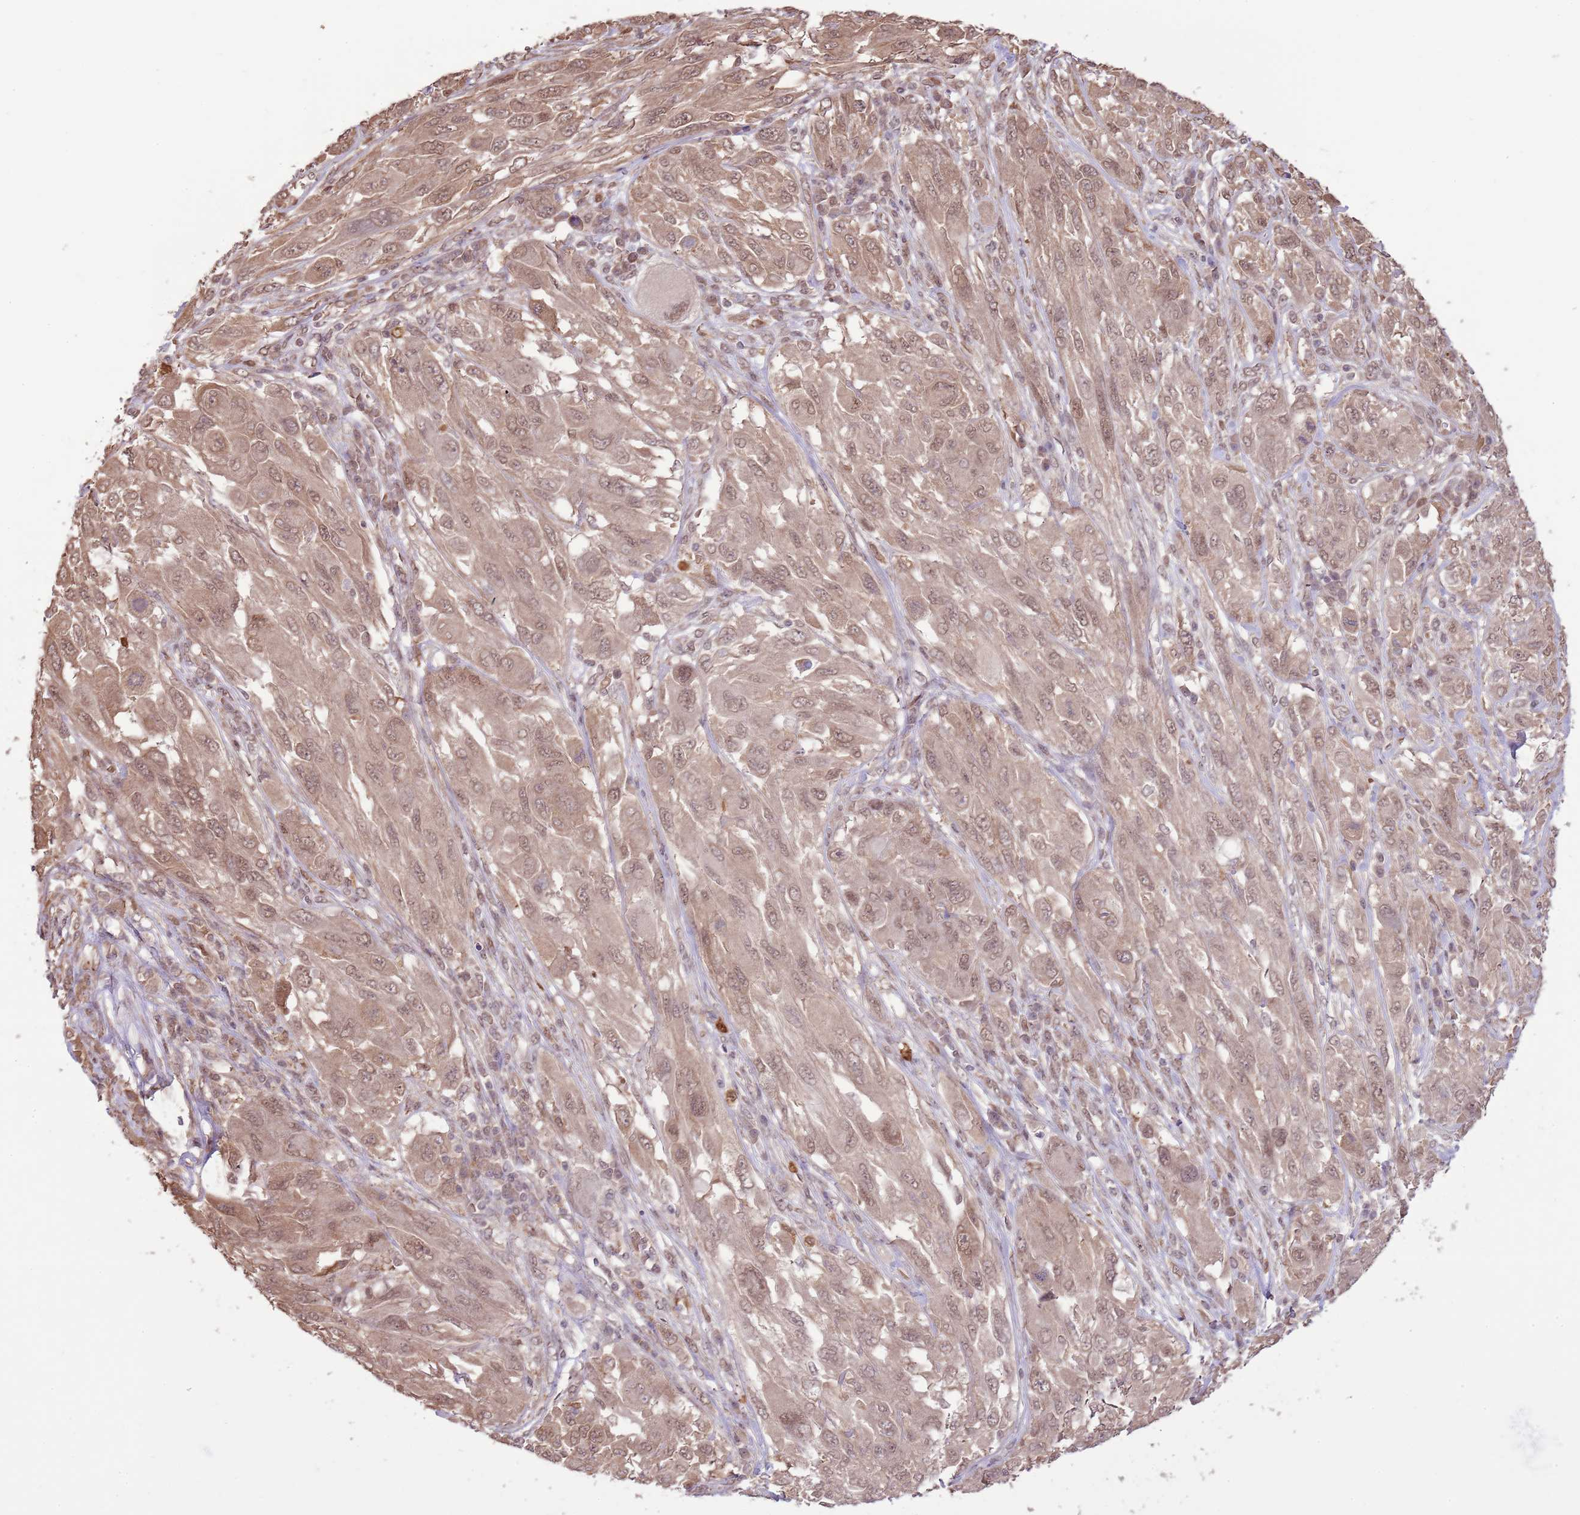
{"staining": {"intensity": "moderate", "quantity": ">75%", "location": "nuclear"}, "tissue": "melanoma", "cell_type": "Tumor cells", "image_type": "cancer", "snomed": [{"axis": "morphology", "description": "Malignant melanoma, NOS"}, {"axis": "topography", "description": "Skin"}], "caption": "IHC (DAB) staining of malignant melanoma shows moderate nuclear protein positivity in approximately >75% of tumor cells. The staining is performed using DAB (3,3'-diaminobenzidine) brown chromogen to label protein expression. The nuclei are counter-stained blue using hematoxylin.", "gene": "AMIGO1", "patient": {"sex": "female", "age": 91}}